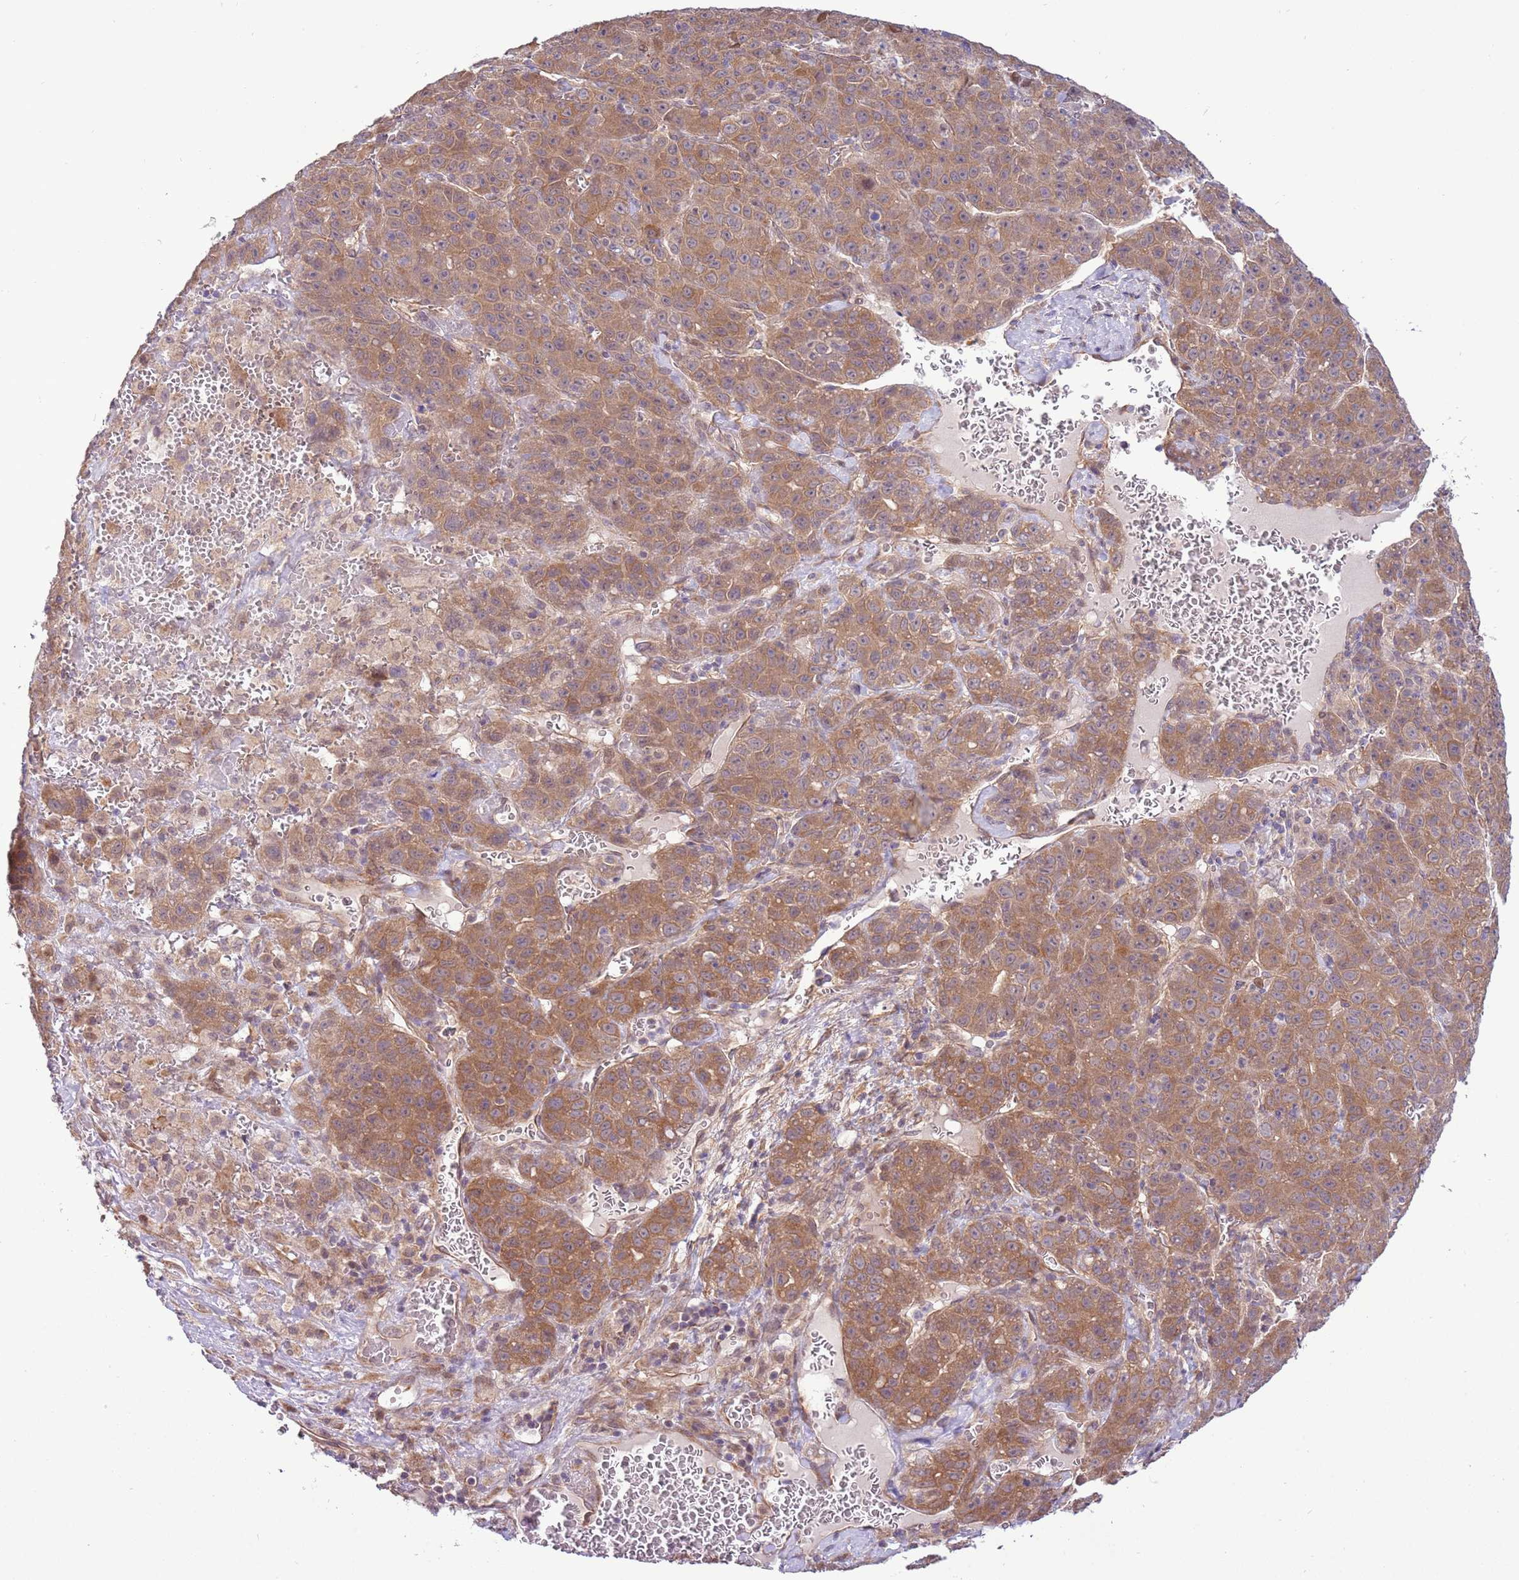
{"staining": {"intensity": "moderate", "quantity": ">75%", "location": "cytoplasmic/membranous"}, "tissue": "liver cancer", "cell_type": "Tumor cells", "image_type": "cancer", "snomed": [{"axis": "morphology", "description": "Carcinoma, Hepatocellular, NOS"}, {"axis": "topography", "description": "Liver"}], "caption": "A high-resolution micrograph shows IHC staining of hepatocellular carcinoma (liver), which shows moderate cytoplasmic/membranous expression in approximately >75% of tumor cells. (DAB IHC, brown staining for protein, blue staining for nuclei).", "gene": "SCARA3", "patient": {"sex": "female", "age": 53}}